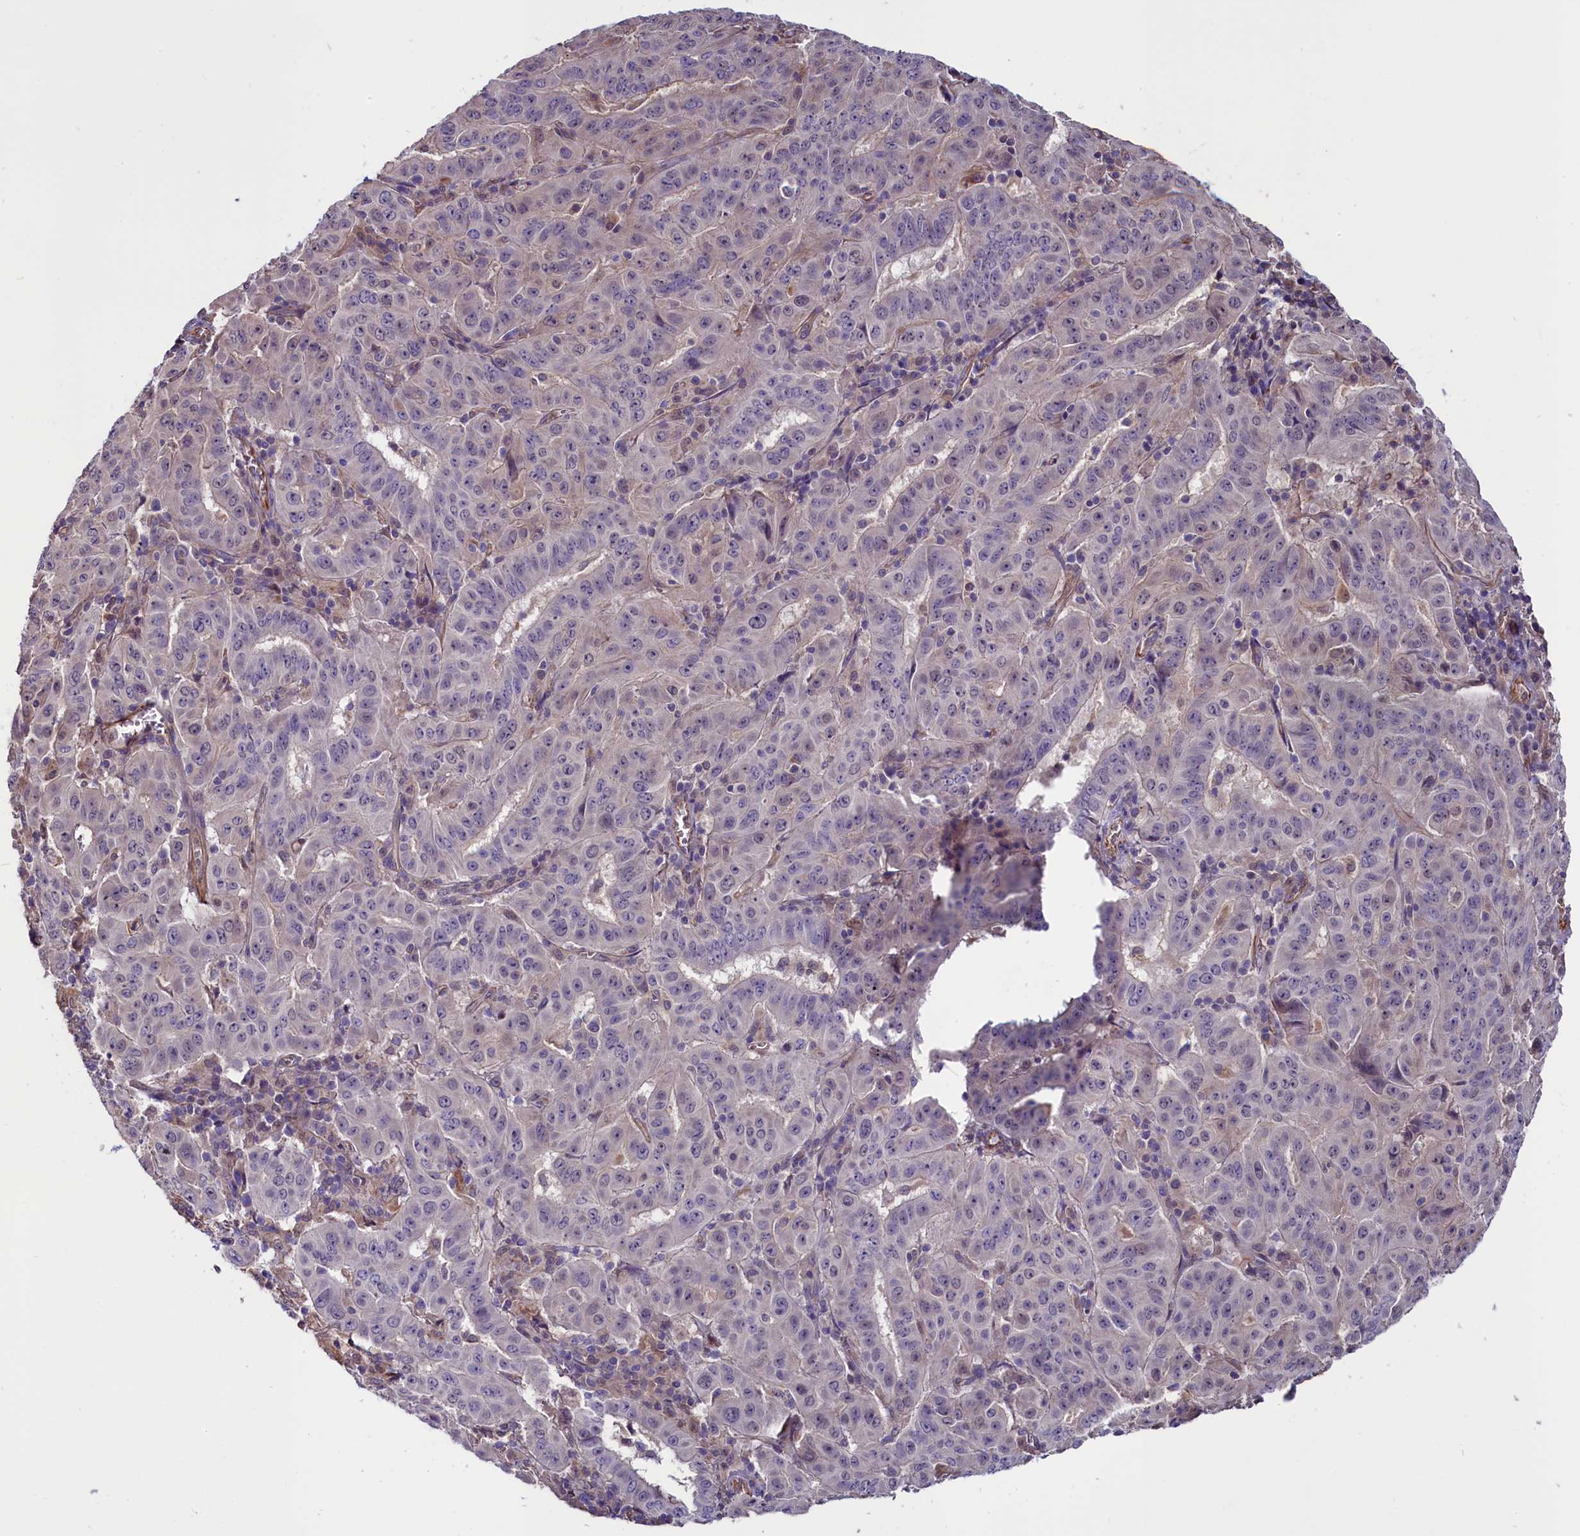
{"staining": {"intensity": "negative", "quantity": "none", "location": "none"}, "tissue": "pancreatic cancer", "cell_type": "Tumor cells", "image_type": "cancer", "snomed": [{"axis": "morphology", "description": "Adenocarcinoma, NOS"}, {"axis": "topography", "description": "Pancreas"}], "caption": "Adenocarcinoma (pancreatic) was stained to show a protein in brown. There is no significant expression in tumor cells. (Brightfield microscopy of DAB immunohistochemistry (IHC) at high magnification).", "gene": "PDILT", "patient": {"sex": "male", "age": 63}}